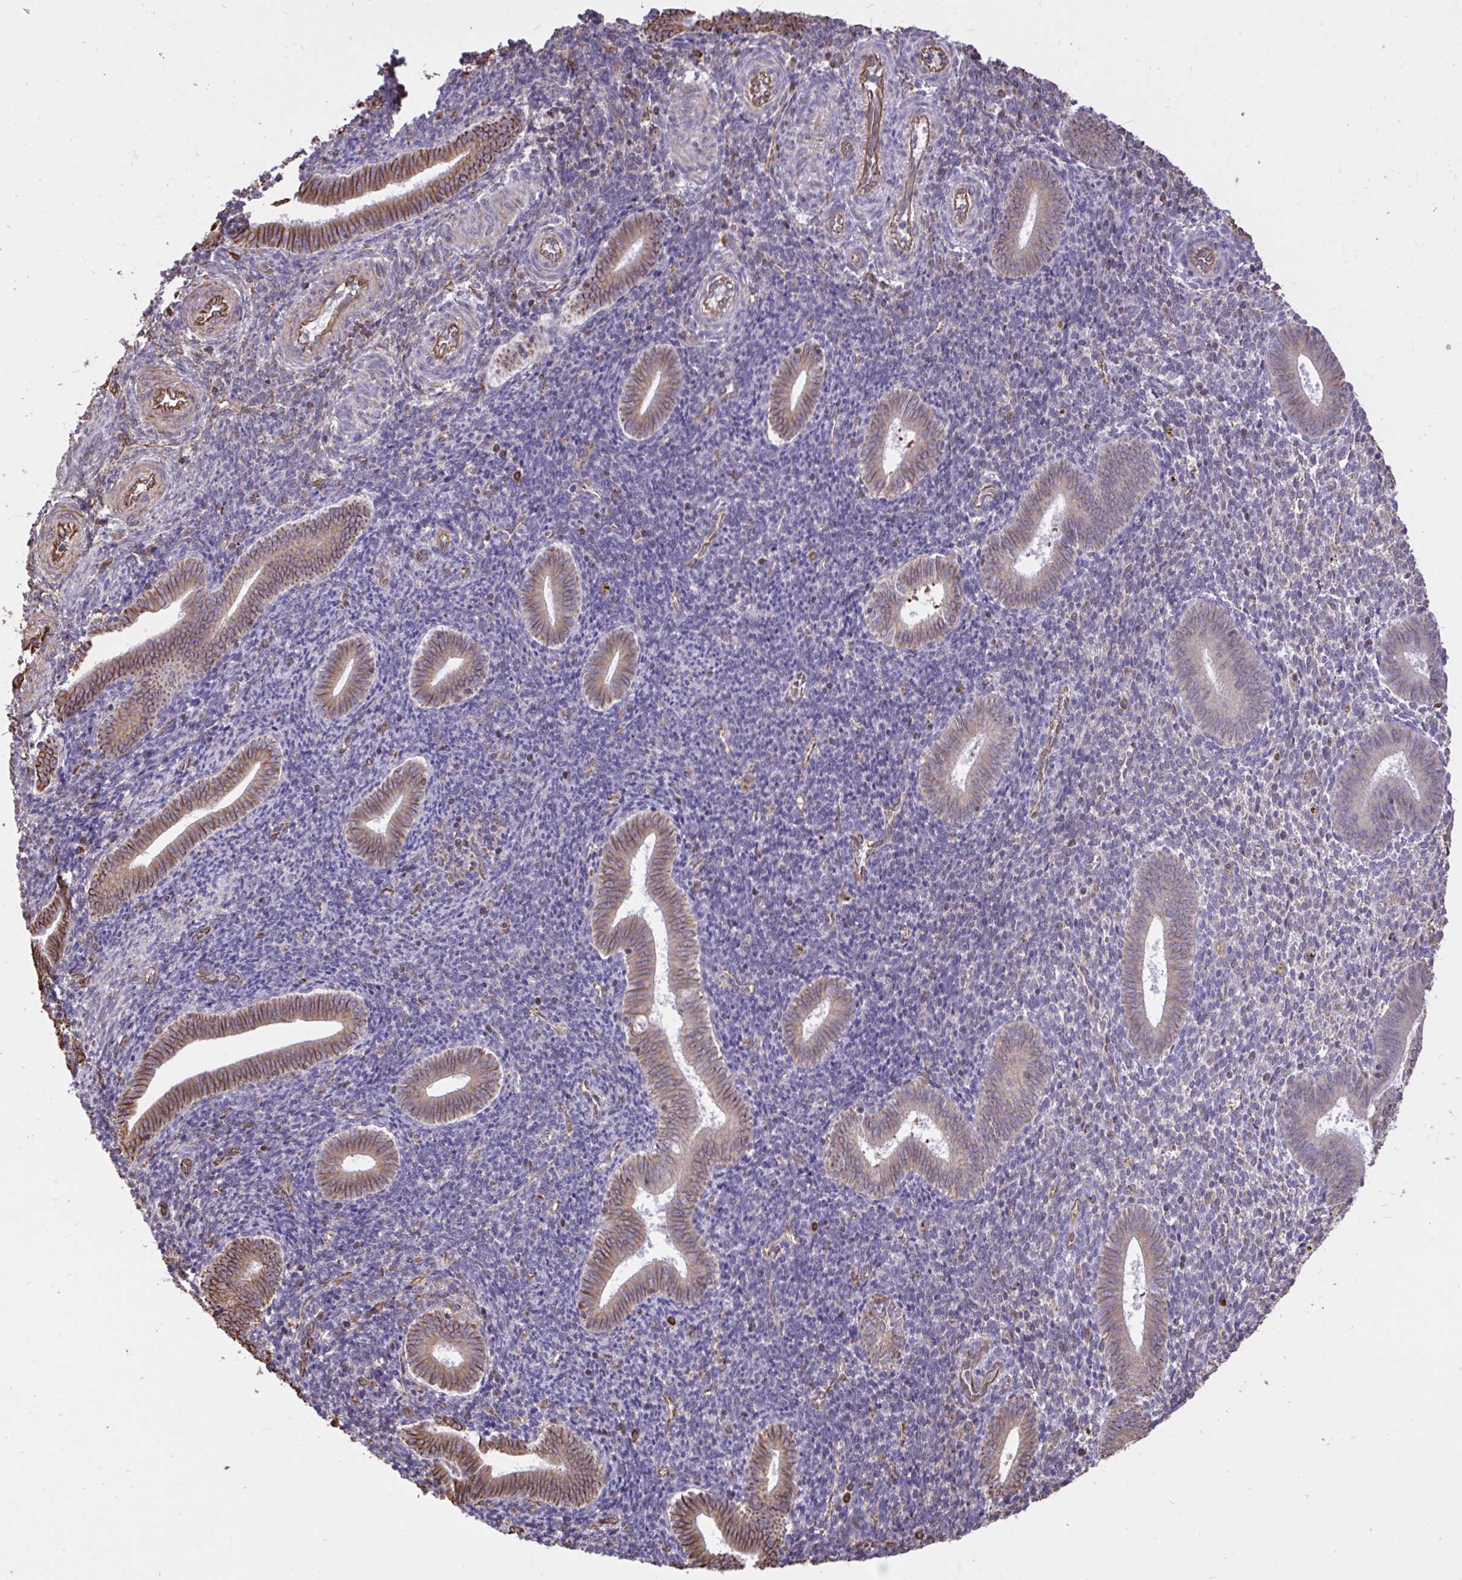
{"staining": {"intensity": "moderate", "quantity": "<25%", "location": "cytoplasmic/membranous"}, "tissue": "endometrium", "cell_type": "Cells in endometrial stroma", "image_type": "normal", "snomed": [{"axis": "morphology", "description": "Normal tissue, NOS"}, {"axis": "topography", "description": "Endometrium"}], "caption": "Immunohistochemistry micrograph of benign endometrium stained for a protein (brown), which demonstrates low levels of moderate cytoplasmic/membranous positivity in about <25% of cells in endometrial stroma.", "gene": "RNF103", "patient": {"sex": "female", "age": 25}}